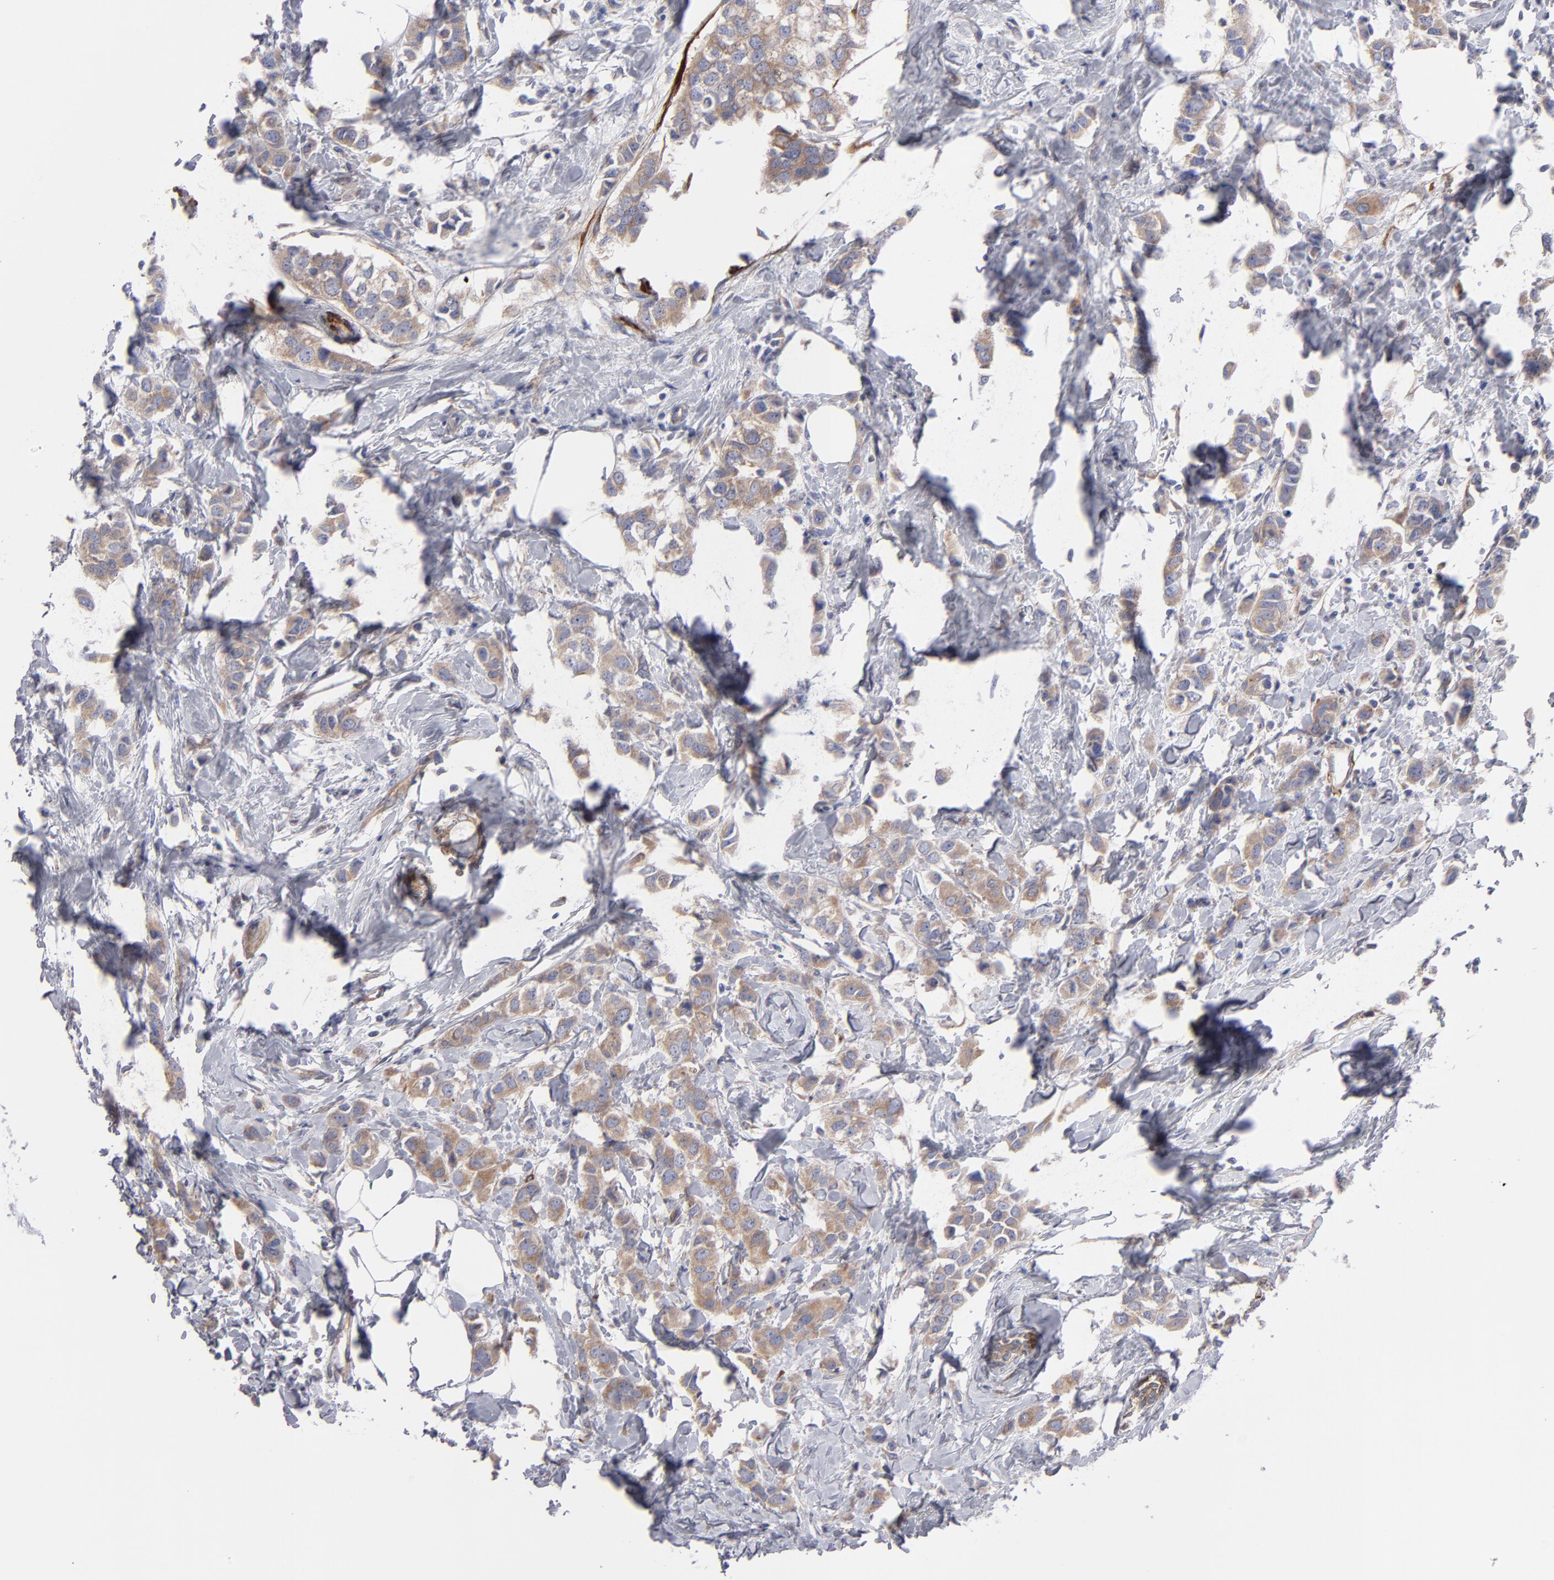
{"staining": {"intensity": "moderate", "quantity": ">75%", "location": "cytoplasmic/membranous"}, "tissue": "breast cancer", "cell_type": "Tumor cells", "image_type": "cancer", "snomed": [{"axis": "morphology", "description": "Normal tissue, NOS"}, {"axis": "morphology", "description": "Duct carcinoma"}, {"axis": "topography", "description": "Breast"}], "caption": "IHC image of breast intraductal carcinoma stained for a protein (brown), which shows medium levels of moderate cytoplasmic/membranous expression in about >75% of tumor cells.", "gene": "SLMAP", "patient": {"sex": "female", "age": 50}}